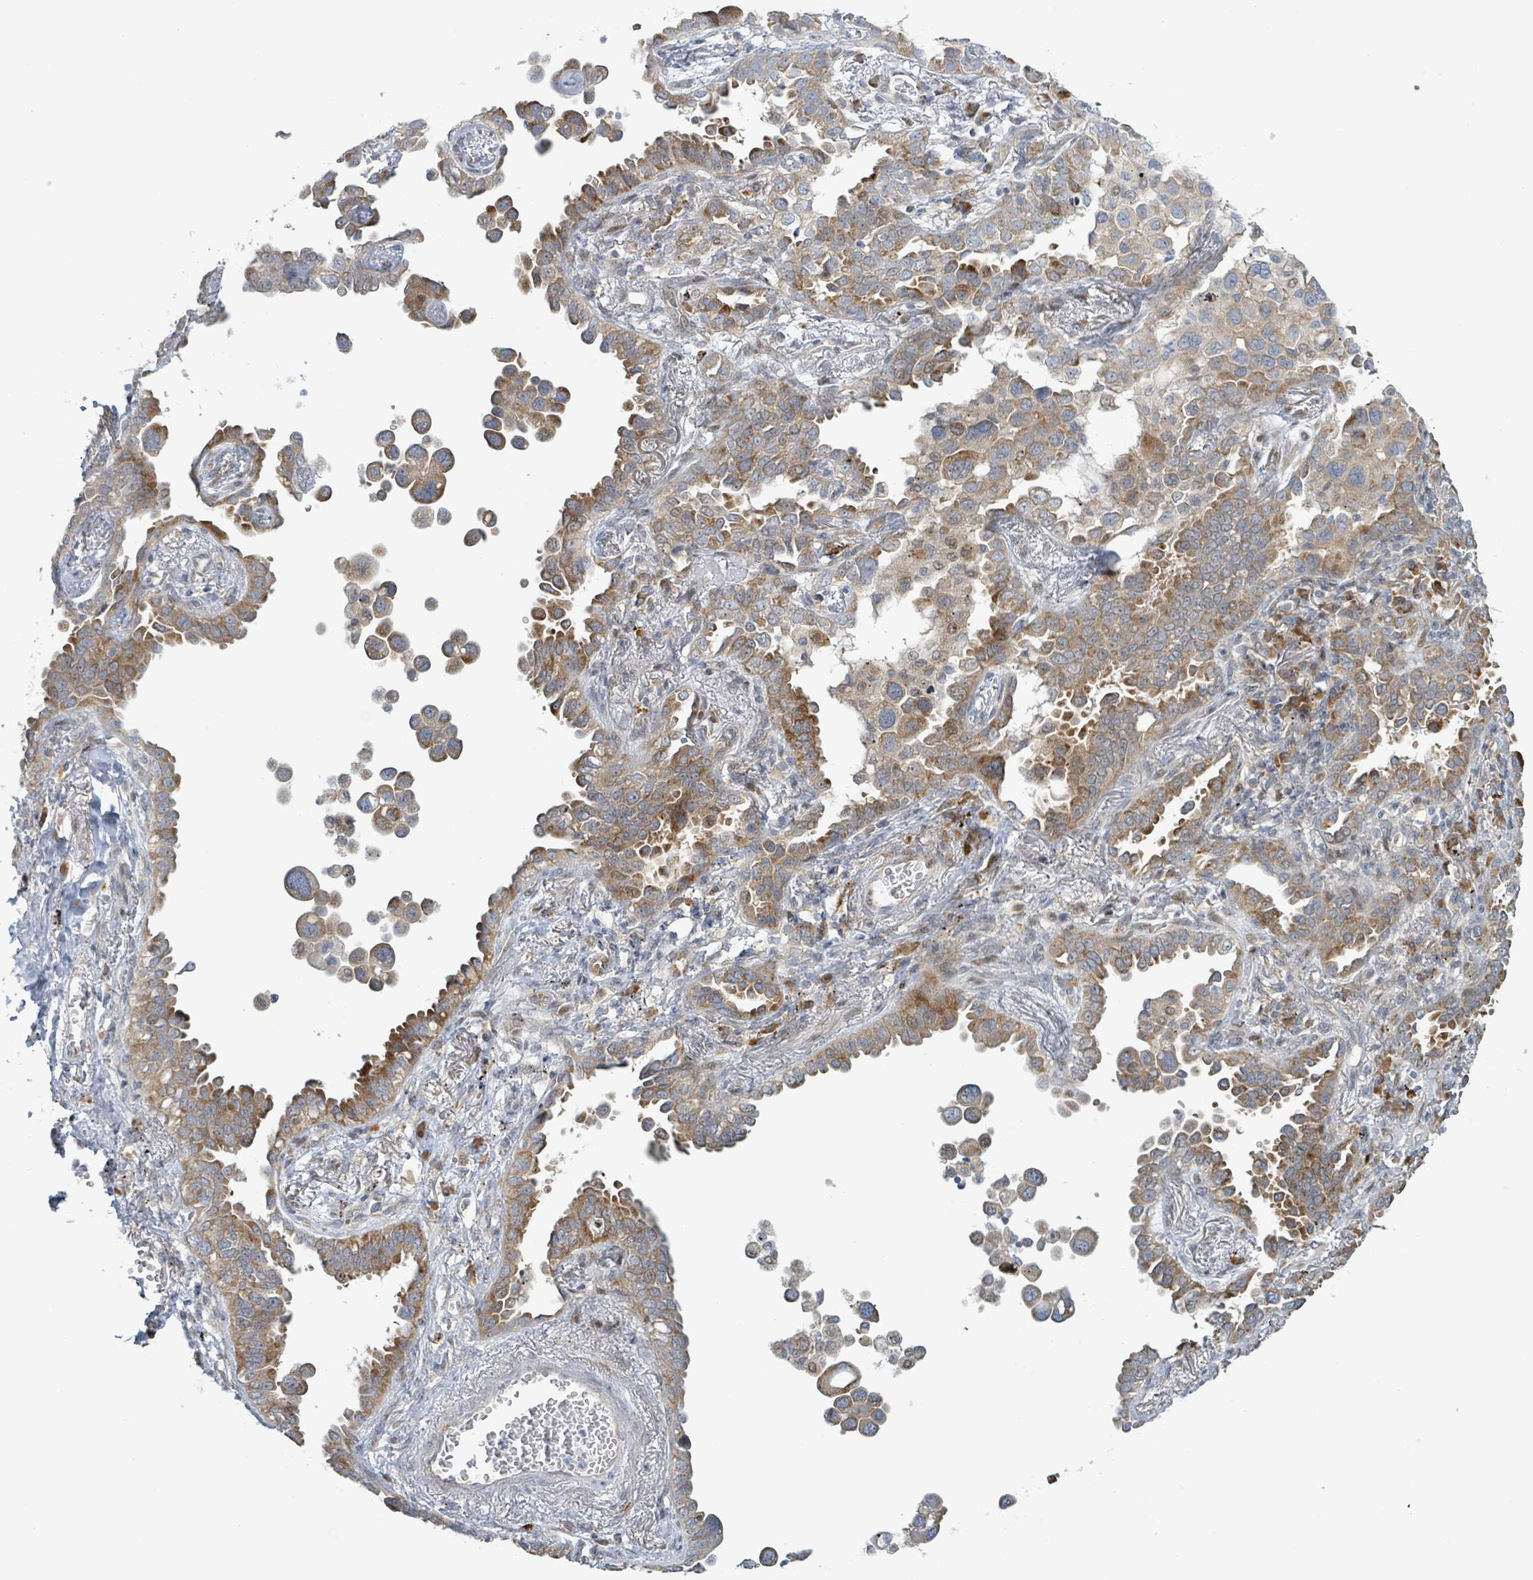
{"staining": {"intensity": "moderate", "quantity": ">75%", "location": "cytoplasmic/membranous"}, "tissue": "lung cancer", "cell_type": "Tumor cells", "image_type": "cancer", "snomed": [{"axis": "morphology", "description": "Adenocarcinoma, NOS"}, {"axis": "topography", "description": "Lung"}], "caption": "Immunohistochemistry photomicrograph of lung cancer (adenocarcinoma) stained for a protein (brown), which demonstrates medium levels of moderate cytoplasmic/membranous staining in approximately >75% of tumor cells.", "gene": "RPL32", "patient": {"sex": "male", "age": 67}}